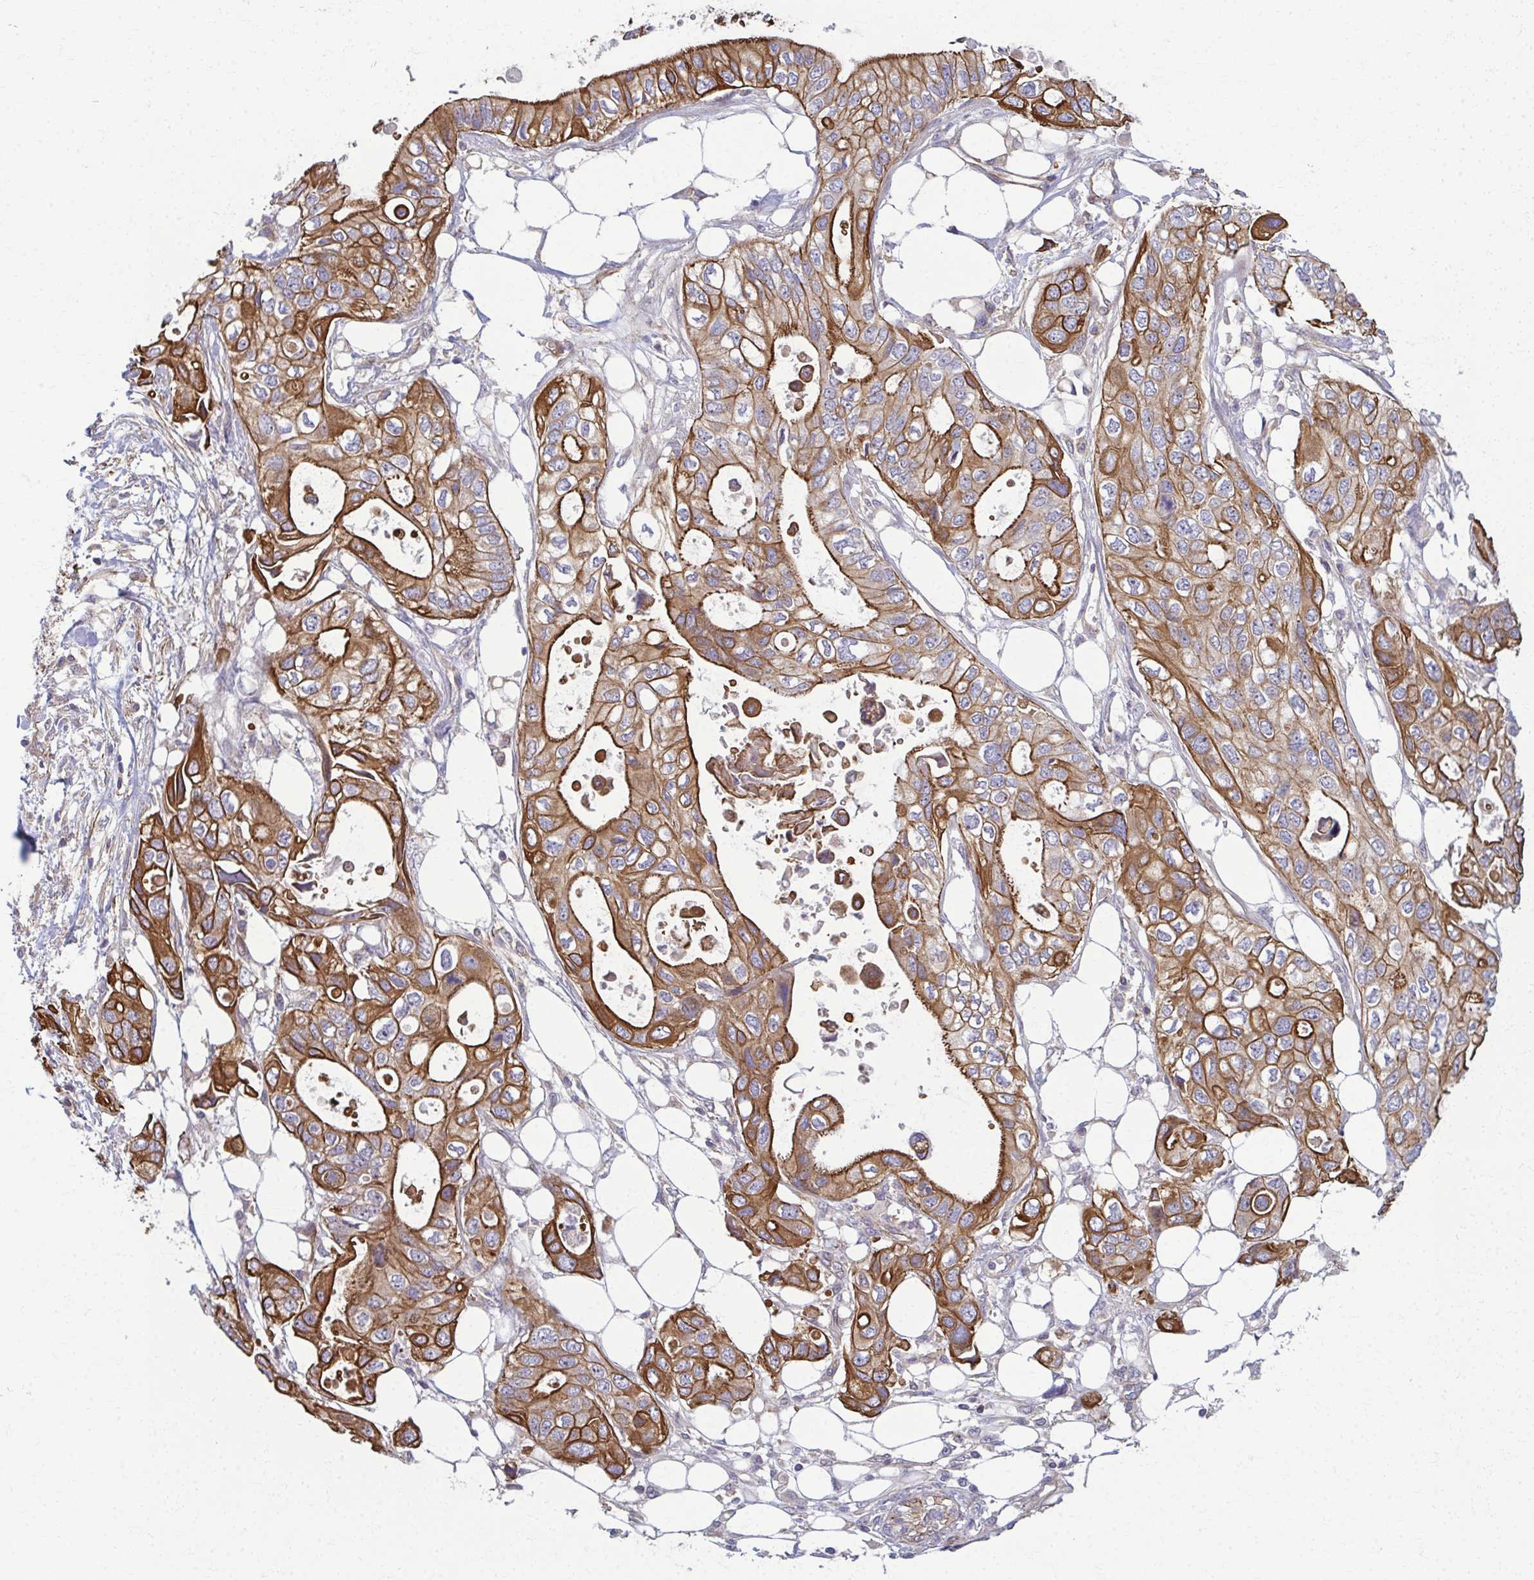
{"staining": {"intensity": "strong", "quantity": ">75%", "location": "cytoplasmic/membranous"}, "tissue": "pancreatic cancer", "cell_type": "Tumor cells", "image_type": "cancer", "snomed": [{"axis": "morphology", "description": "Adenocarcinoma, NOS"}, {"axis": "topography", "description": "Pancreas"}], "caption": "Pancreatic cancer (adenocarcinoma) stained with DAB (3,3'-diaminobenzidine) immunohistochemistry (IHC) exhibits high levels of strong cytoplasmic/membranous positivity in approximately >75% of tumor cells. The protein is shown in brown color, while the nuclei are stained blue.", "gene": "EID2B", "patient": {"sex": "female", "age": 63}}